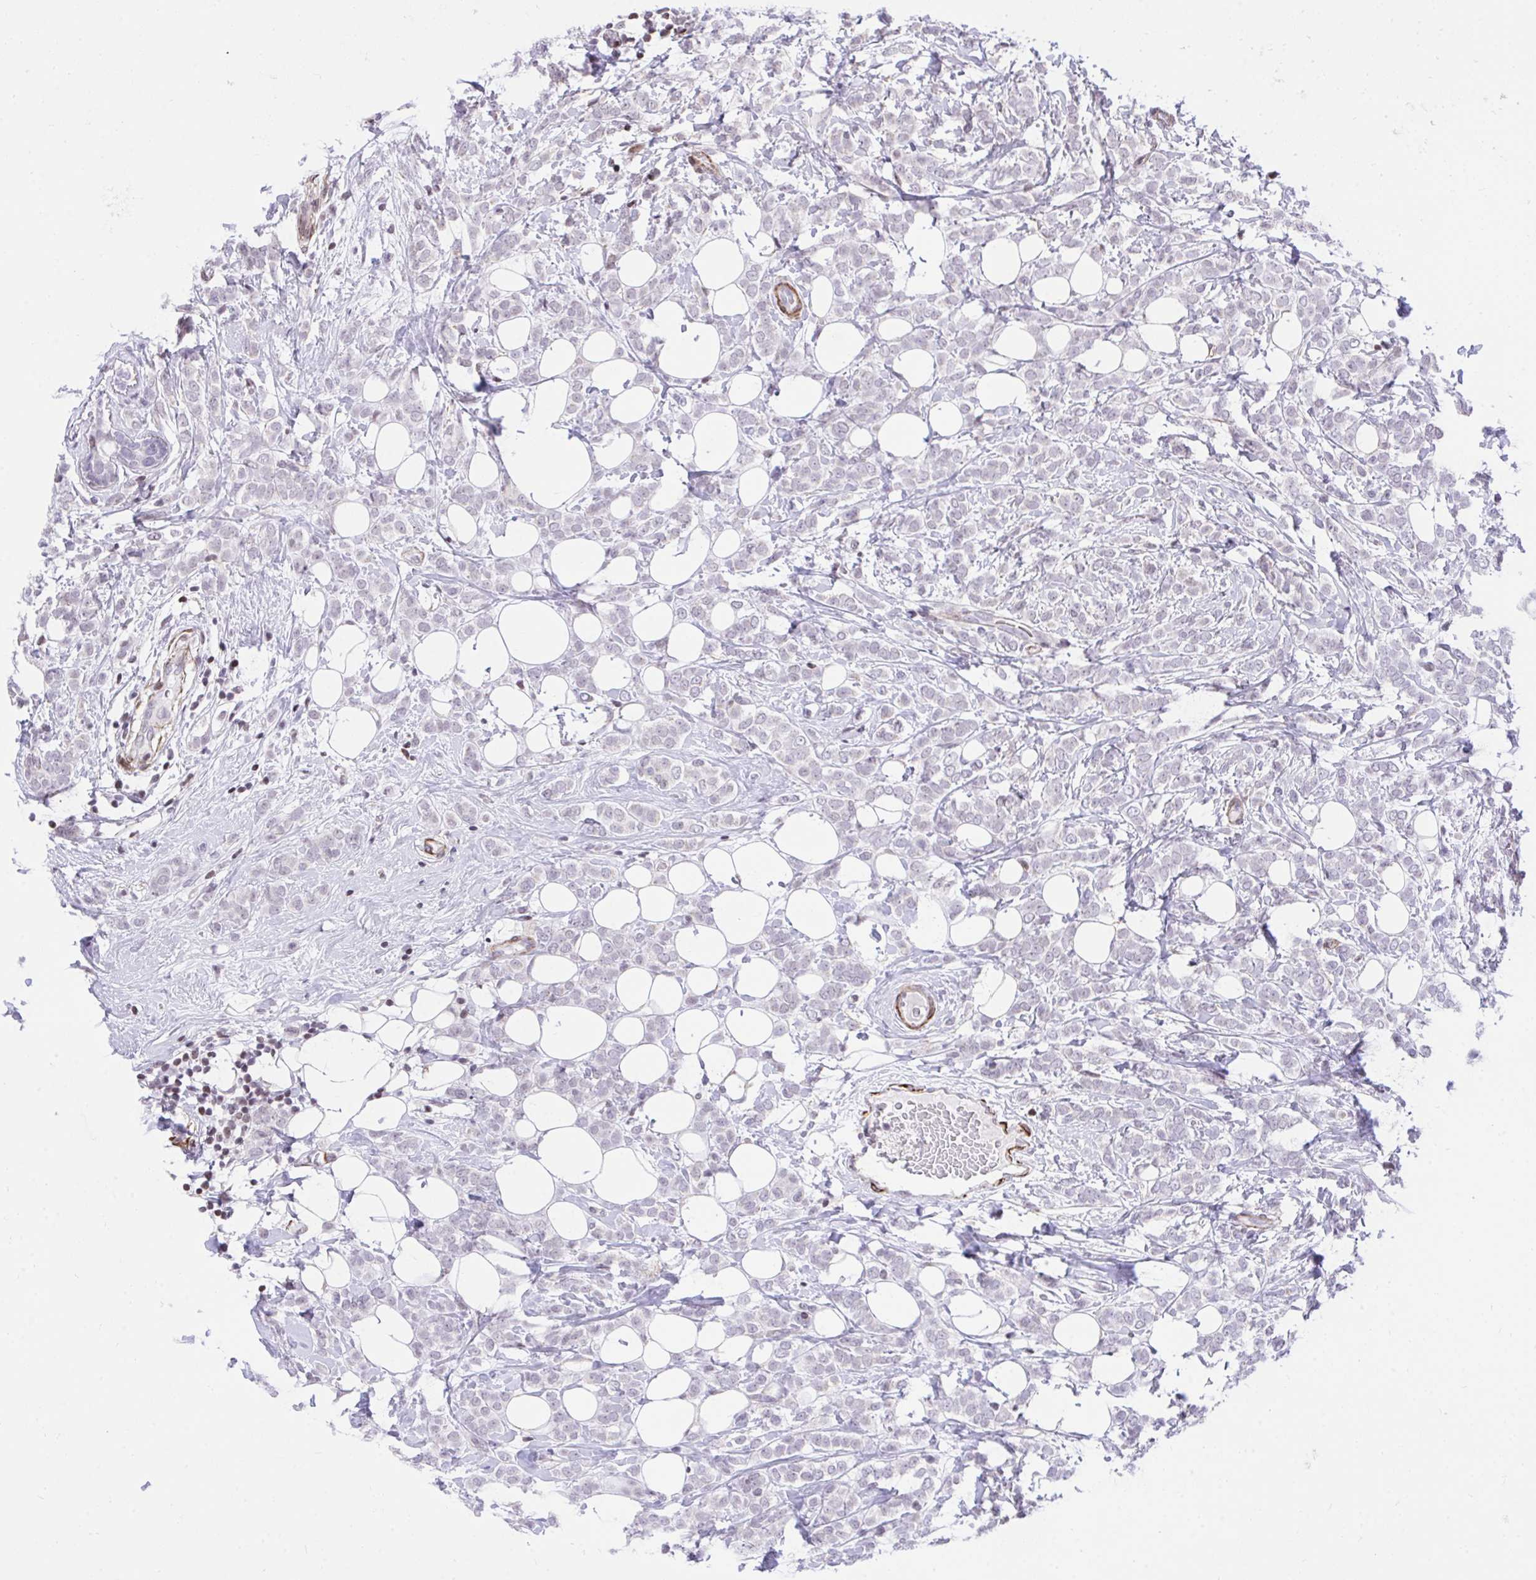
{"staining": {"intensity": "negative", "quantity": "none", "location": "none"}, "tissue": "breast cancer", "cell_type": "Tumor cells", "image_type": "cancer", "snomed": [{"axis": "morphology", "description": "Lobular carcinoma"}, {"axis": "topography", "description": "Breast"}], "caption": "IHC micrograph of breast lobular carcinoma stained for a protein (brown), which exhibits no positivity in tumor cells. Brightfield microscopy of immunohistochemistry (IHC) stained with DAB (3,3'-diaminobenzidine) (brown) and hematoxylin (blue), captured at high magnification.", "gene": "KCNN4", "patient": {"sex": "female", "age": 49}}